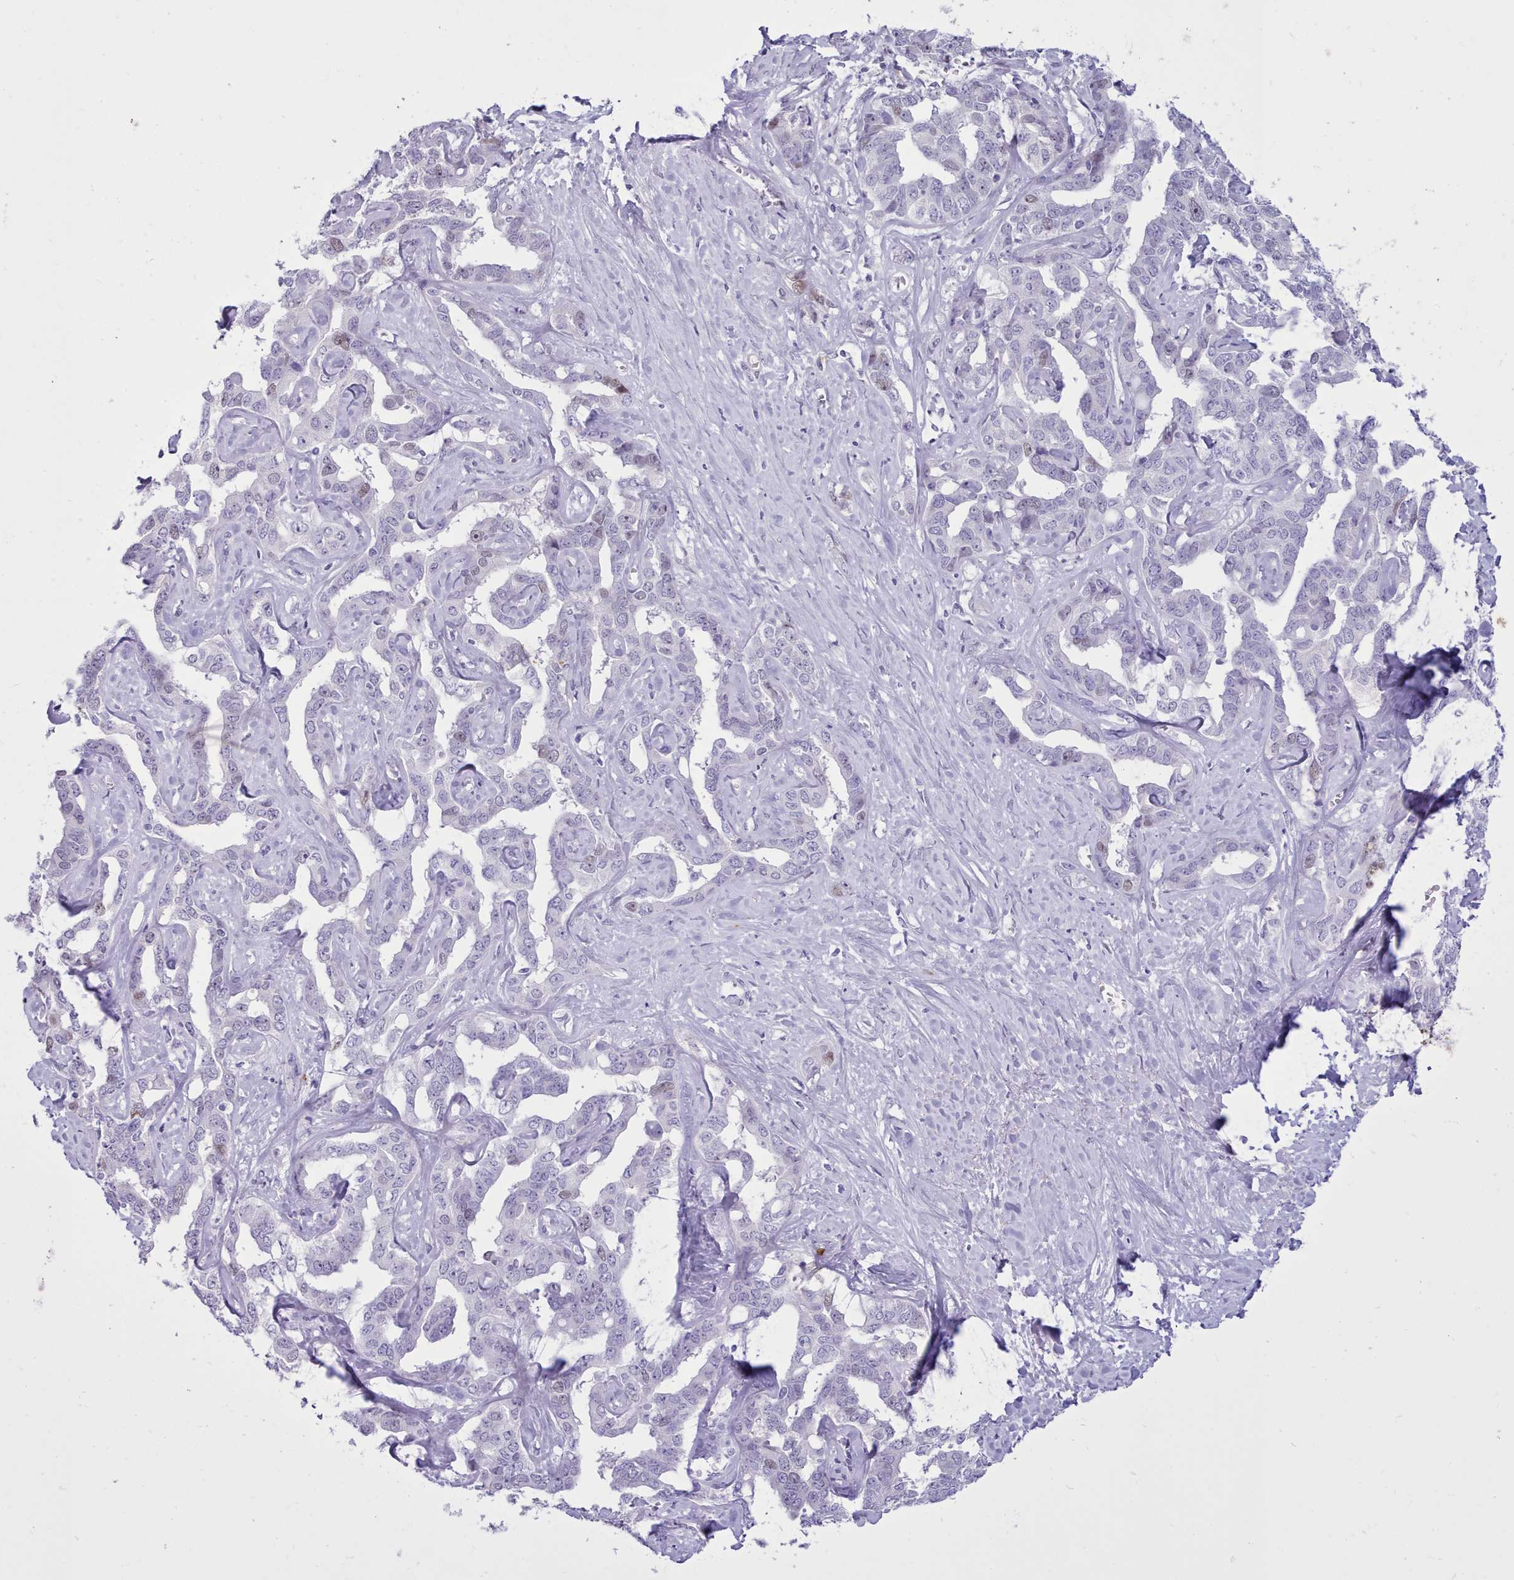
{"staining": {"intensity": "negative", "quantity": "none", "location": "none"}, "tissue": "liver cancer", "cell_type": "Tumor cells", "image_type": "cancer", "snomed": [{"axis": "morphology", "description": "Cholangiocarcinoma"}, {"axis": "topography", "description": "Liver"}], "caption": "Immunohistochemistry of liver cancer exhibits no staining in tumor cells.", "gene": "TMEM253", "patient": {"sex": "male", "age": 59}}